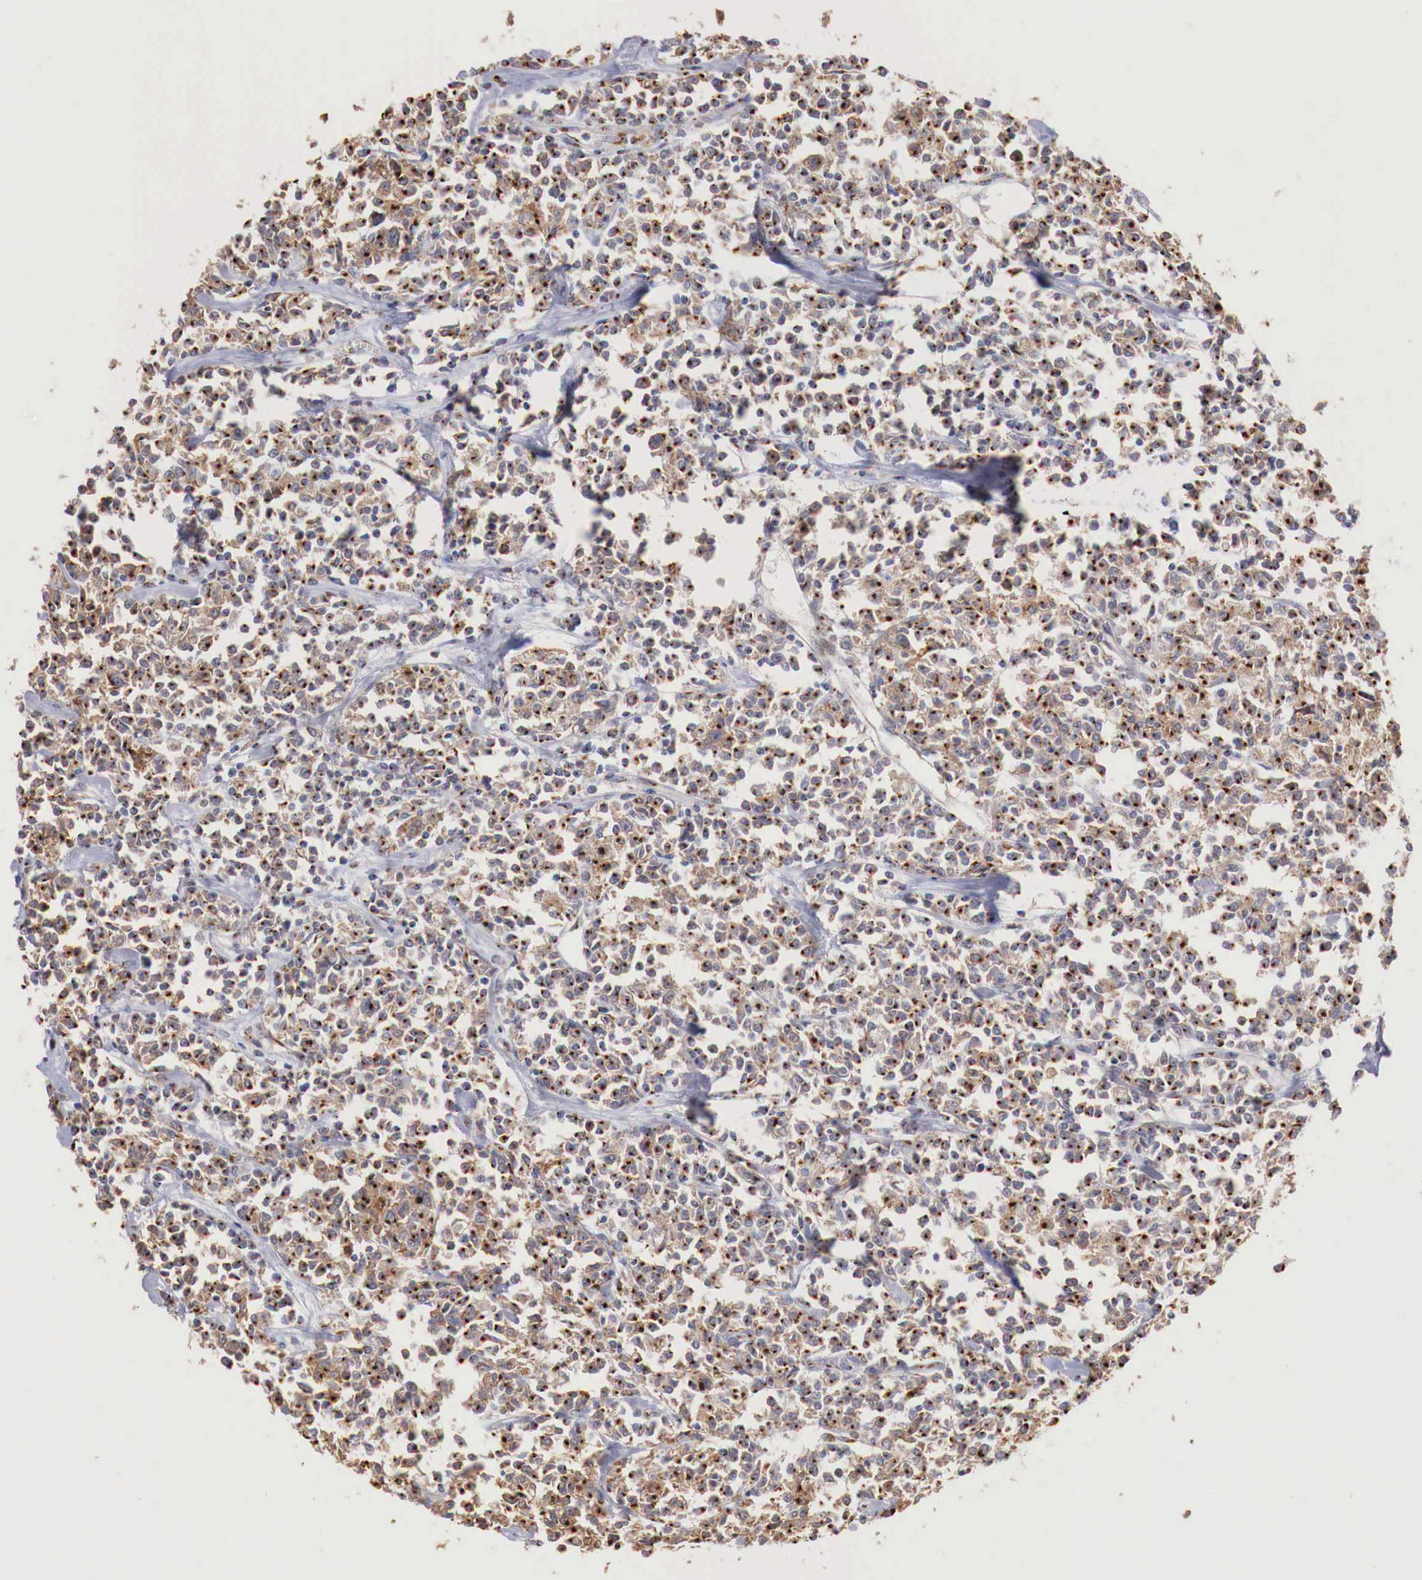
{"staining": {"intensity": "strong", "quantity": "25%-75%", "location": "cytoplasmic/membranous"}, "tissue": "lymphoma", "cell_type": "Tumor cells", "image_type": "cancer", "snomed": [{"axis": "morphology", "description": "Malignant lymphoma, non-Hodgkin's type, Low grade"}, {"axis": "topography", "description": "Small intestine"}], "caption": "Protein staining displays strong cytoplasmic/membranous positivity in approximately 25%-75% of tumor cells in lymphoma.", "gene": "SYAP1", "patient": {"sex": "female", "age": 59}}